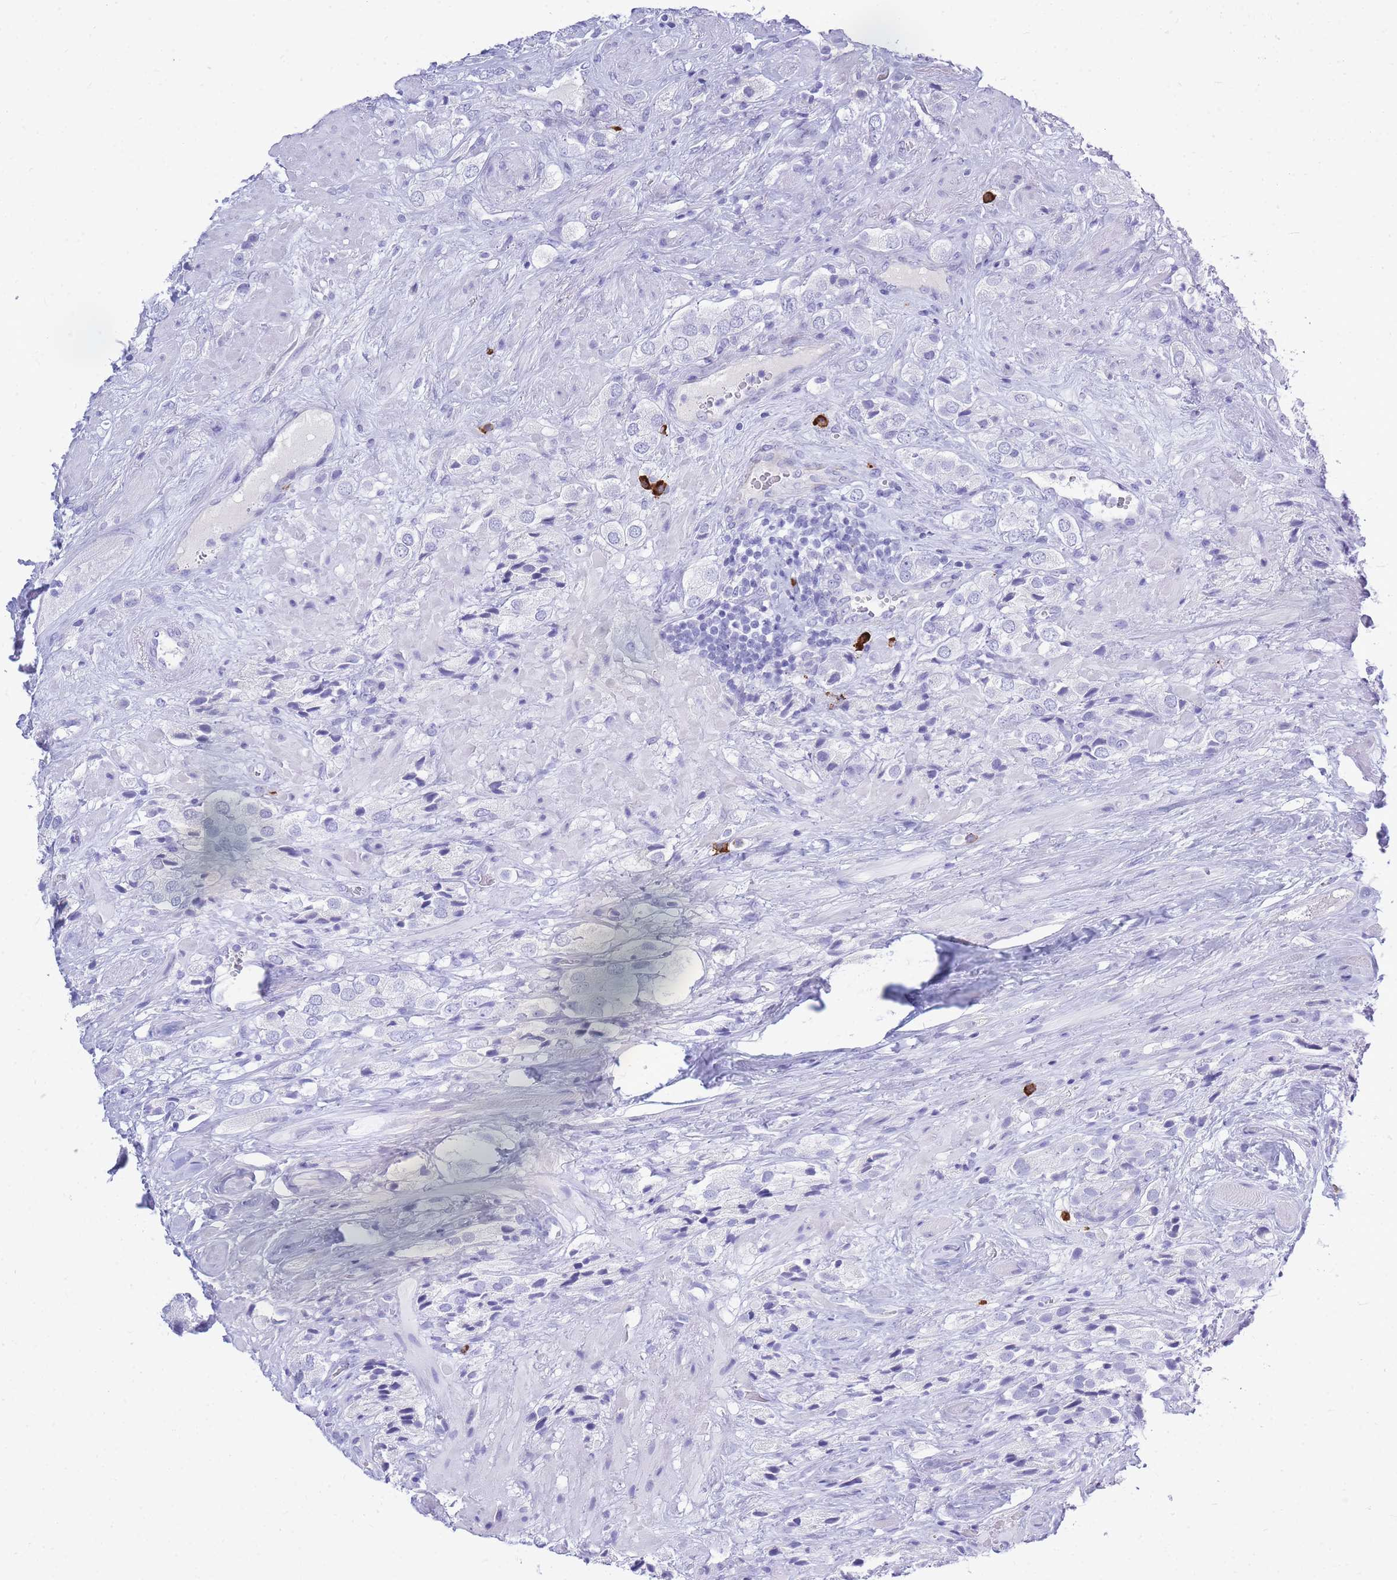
{"staining": {"intensity": "negative", "quantity": "none", "location": "none"}, "tissue": "prostate cancer", "cell_type": "Tumor cells", "image_type": "cancer", "snomed": [{"axis": "morphology", "description": "Adenocarcinoma, High grade"}, {"axis": "topography", "description": "Prostate and seminal vesicle, NOS"}], "caption": "Tumor cells show no significant protein positivity in prostate cancer.", "gene": "ZFP62", "patient": {"sex": "male", "age": 64}}